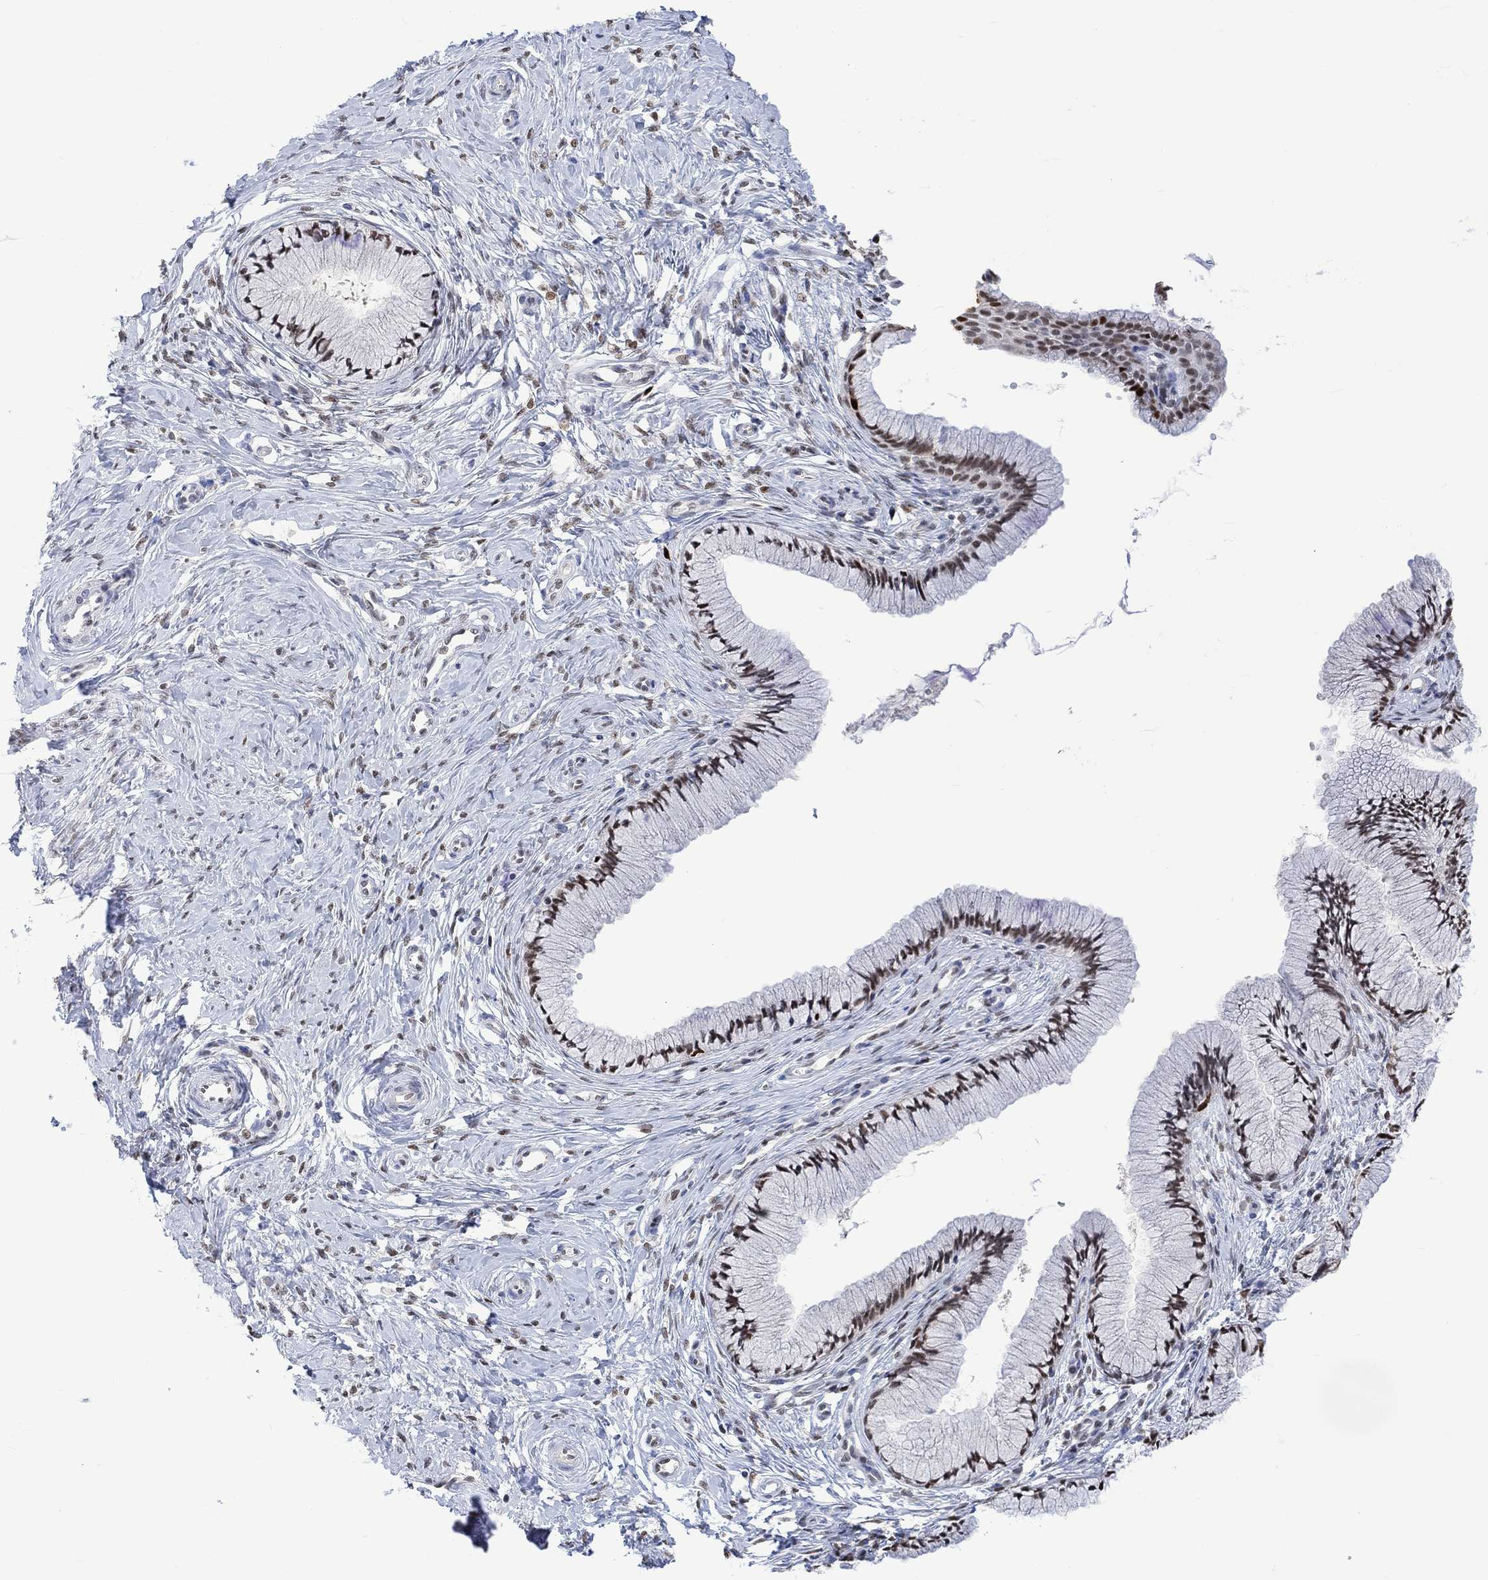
{"staining": {"intensity": "moderate", "quantity": ">75%", "location": "nuclear"}, "tissue": "cervix", "cell_type": "Glandular cells", "image_type": "normal", "snomed": [{"axis": "morphology", "description": "Normal tissue, NOS"}, {"axis": "topography", "description": "Cervix"}], "caption": "A high-resolution micrograph shows IHC staining of unremarkable cervix, which demonstrates moderate nuclear expression in about >75% of glandular cells.", "gene": "RAD54L2", "patient": {"sex": "female", "age": 37}}